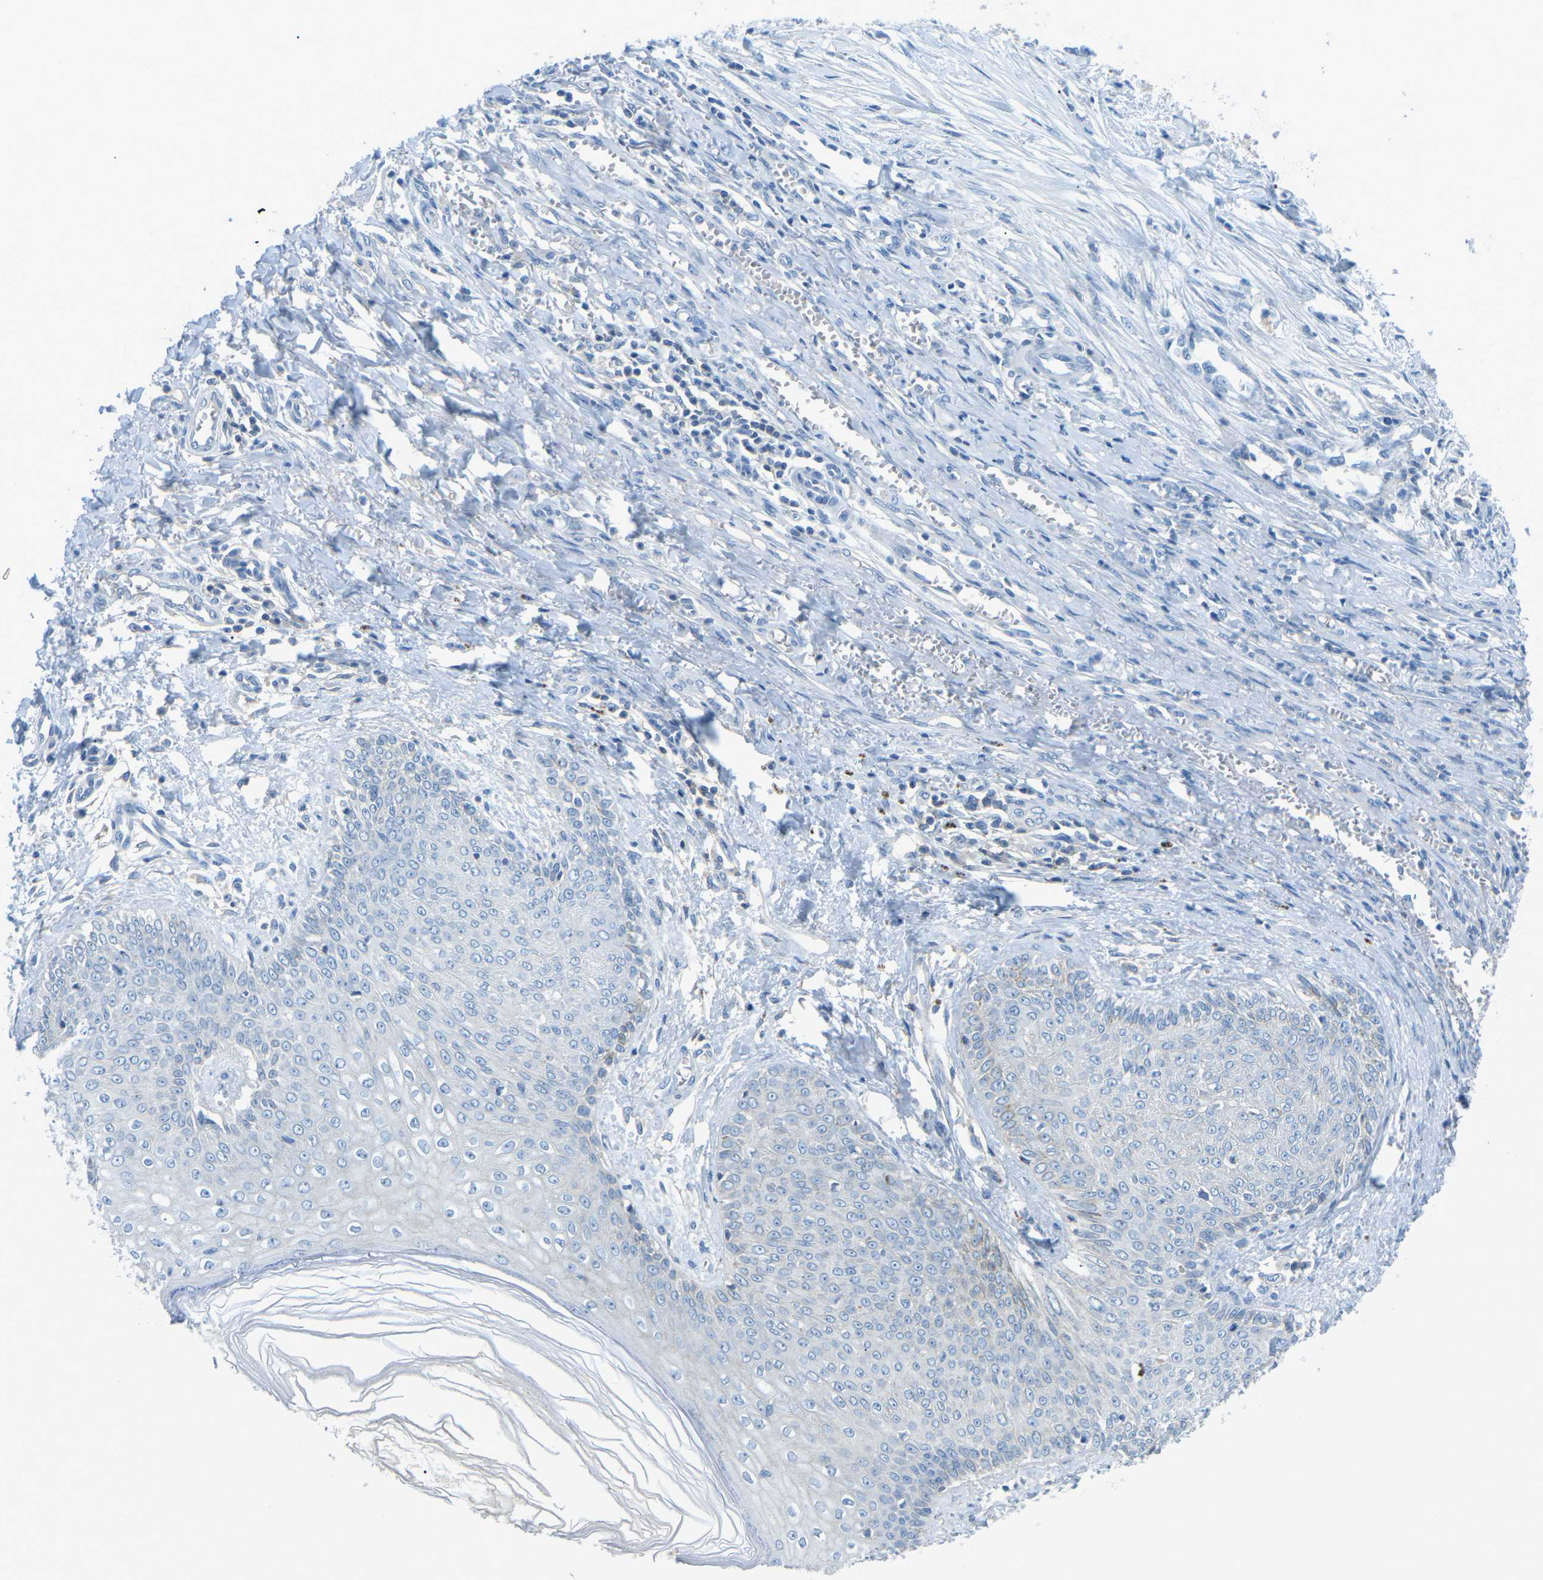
{"staining": {"intensity": "negative", "quantity": "none", "location": "none"}, "tissue": "skin cancer", "cell_type": "Tumor cells", "image_type": "cancer", "snomed": [{"axis": "morphology", "description": "Basal cell carcinoma"}, {"axis": "topography", "description": "Skin"}], "caption": "High power microscopy histopathology image of an immunohistochemistry photomicrograph of basal cell carcinoma (skin), revealing no significant staining in tumor cells.", "gene": "CD47", "patient": {"sex": "female", "age": 64}}